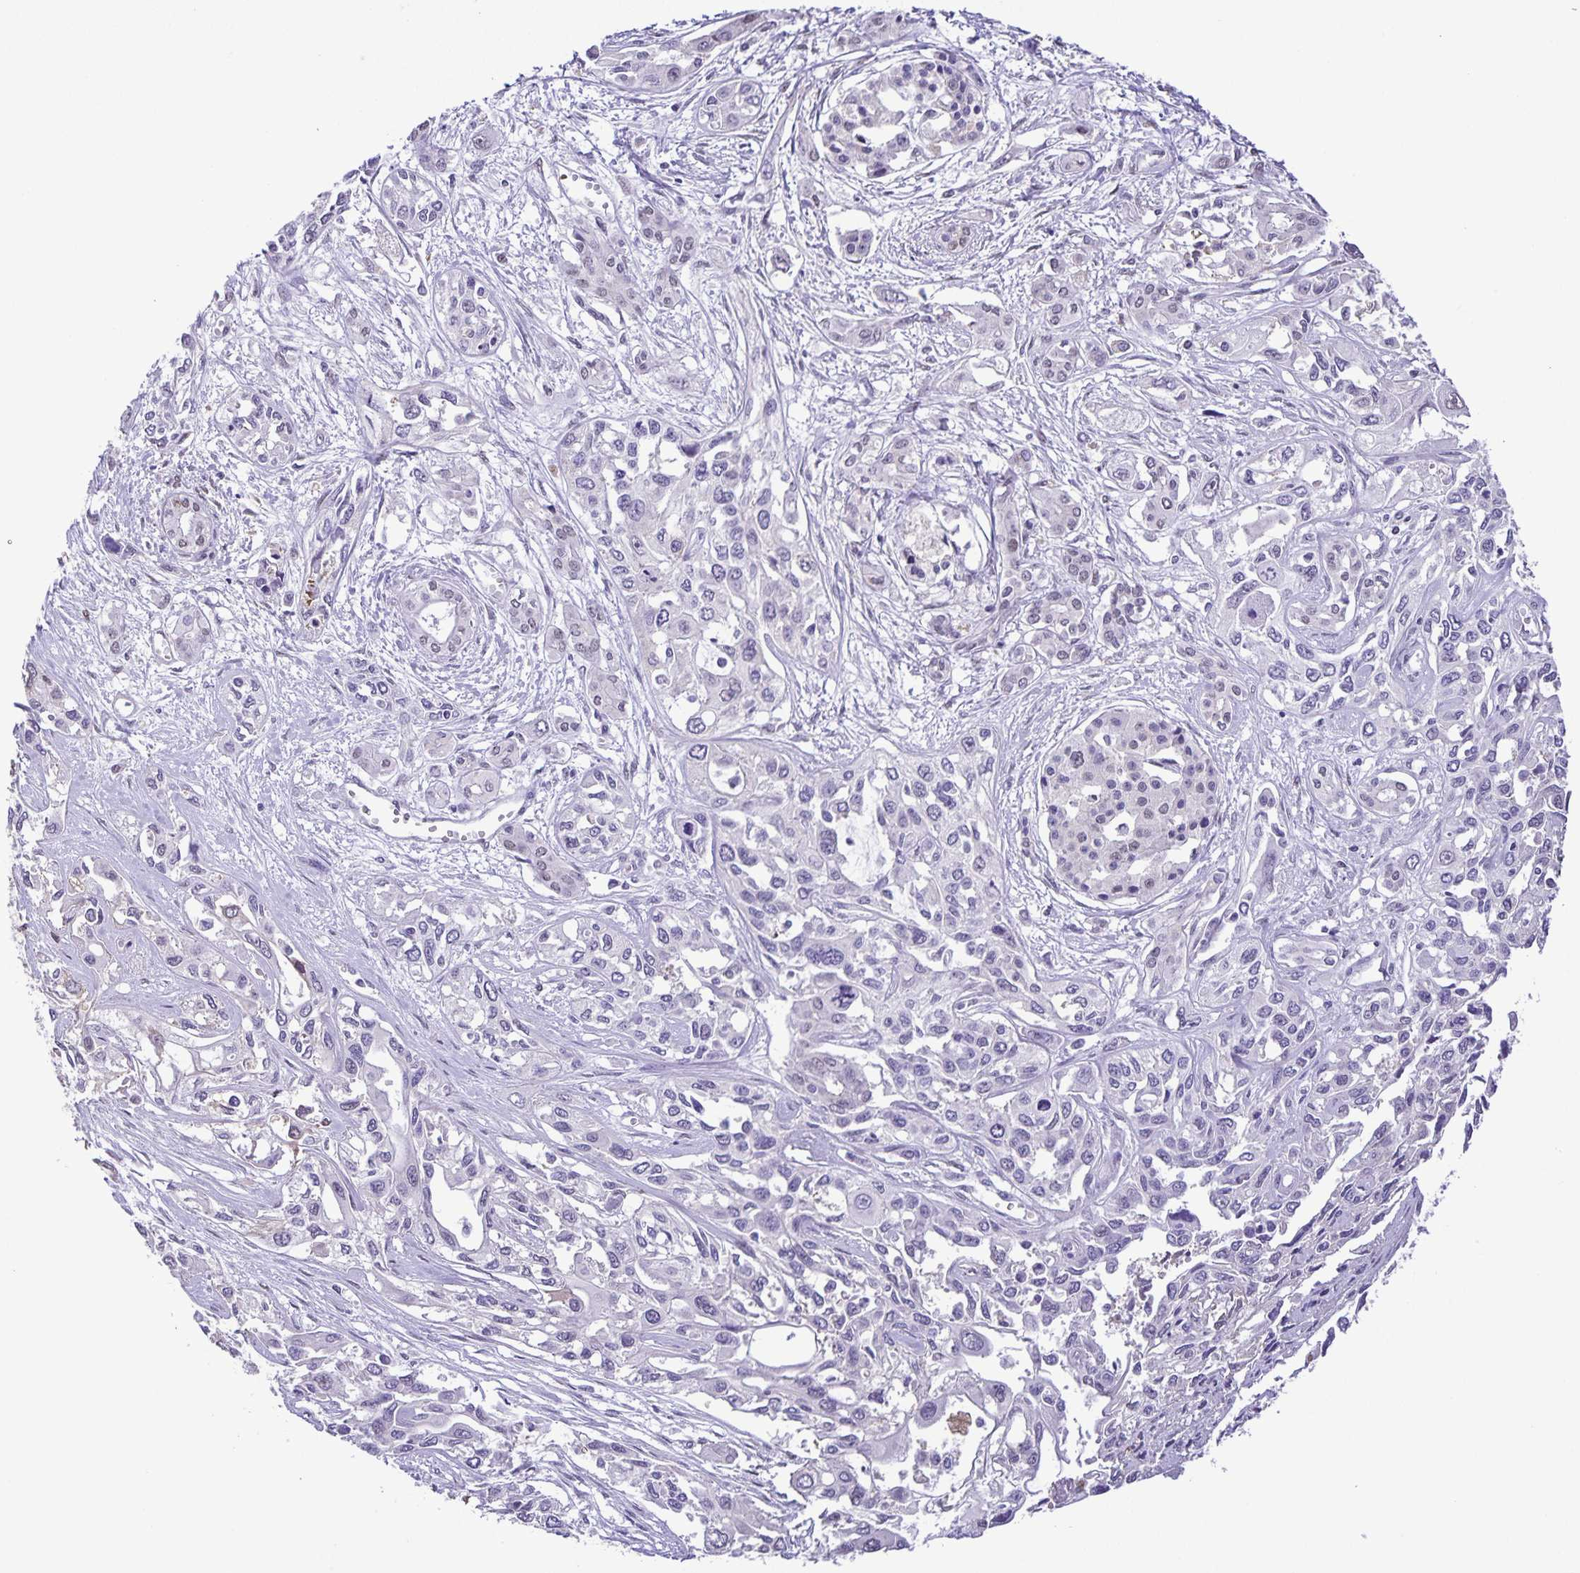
{"staining": {"intensity": "negative", "quantity": "none", "location": "none"}, "tissue": "pancreatic cancer", "cell_type": "Tumor cells", "image_type": "cancer", "snomed": [{"axis": "morphology", "description": "Adenocarcinoma, NOS"}, {"axis": "topography", "description": "Pancreas"}], "caption": "This is a histopathology image of IHC staining of pancreatic cancer (adenocarcinoma), which shows no expression in tumor cells.", "gene": "ONECUT2", "patient": {"sex": "female", "age": 55}}